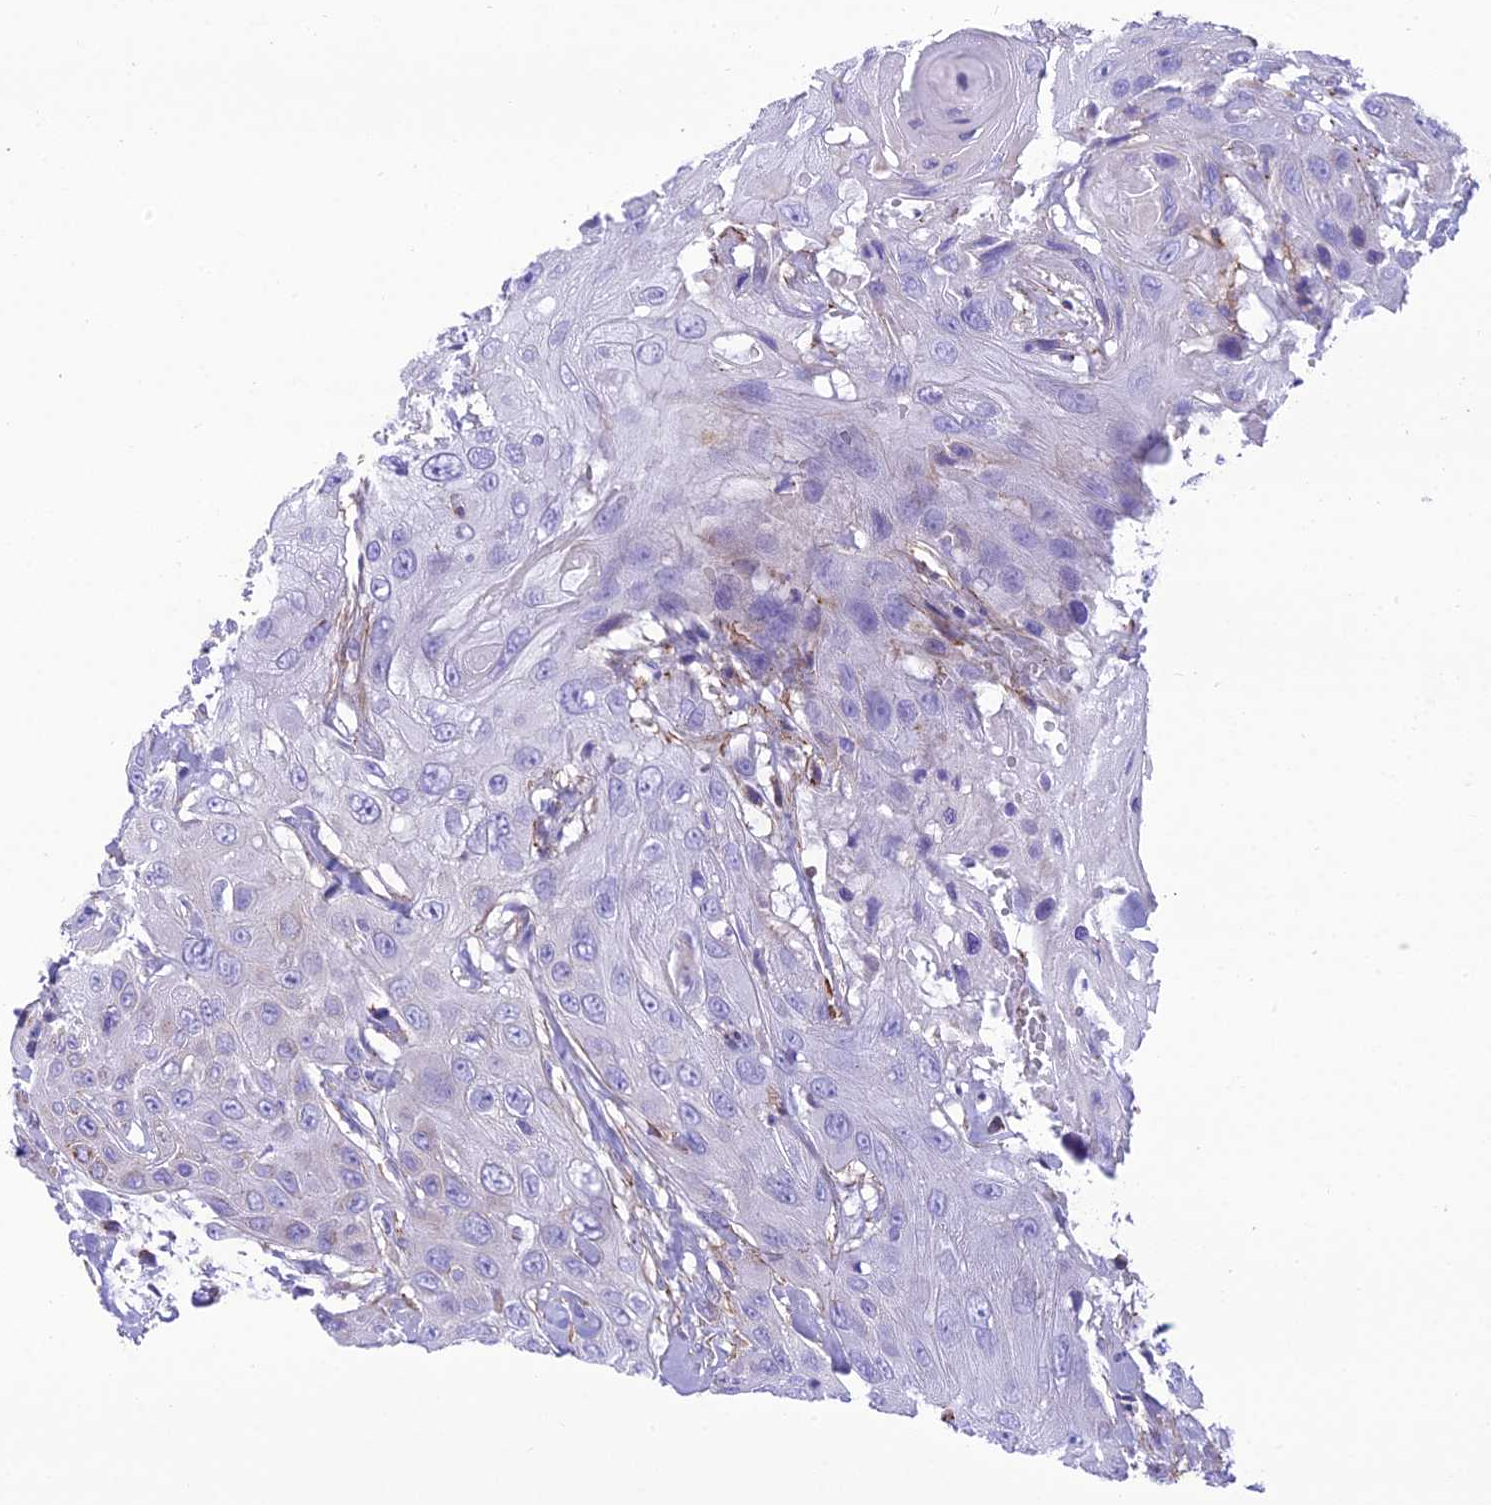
{"staining": {"intensity": "moderate", "quantity": "25%-75%", "location": "cytoplasmic/membranous"}, "tissue": "head and neck cancer", "cell_type": "Tumor cells", "image_type": "cancer", "snomed": [{"axis": "morphology", "description": "Squamous cell carcinoma, NOS"}, {"axis": "topography", "description": "Head-Neck"}], "caption": "A histopathology image showing moderate cytoplasmic/membranous positivity in about 25%-75% of tumor cells in head and neck cancer (squamous cell carcinoma), as visualized by brown immunohistochemical staining.", "gene": "GFRA1", "patient": {"sex": "male", "age": 81}}